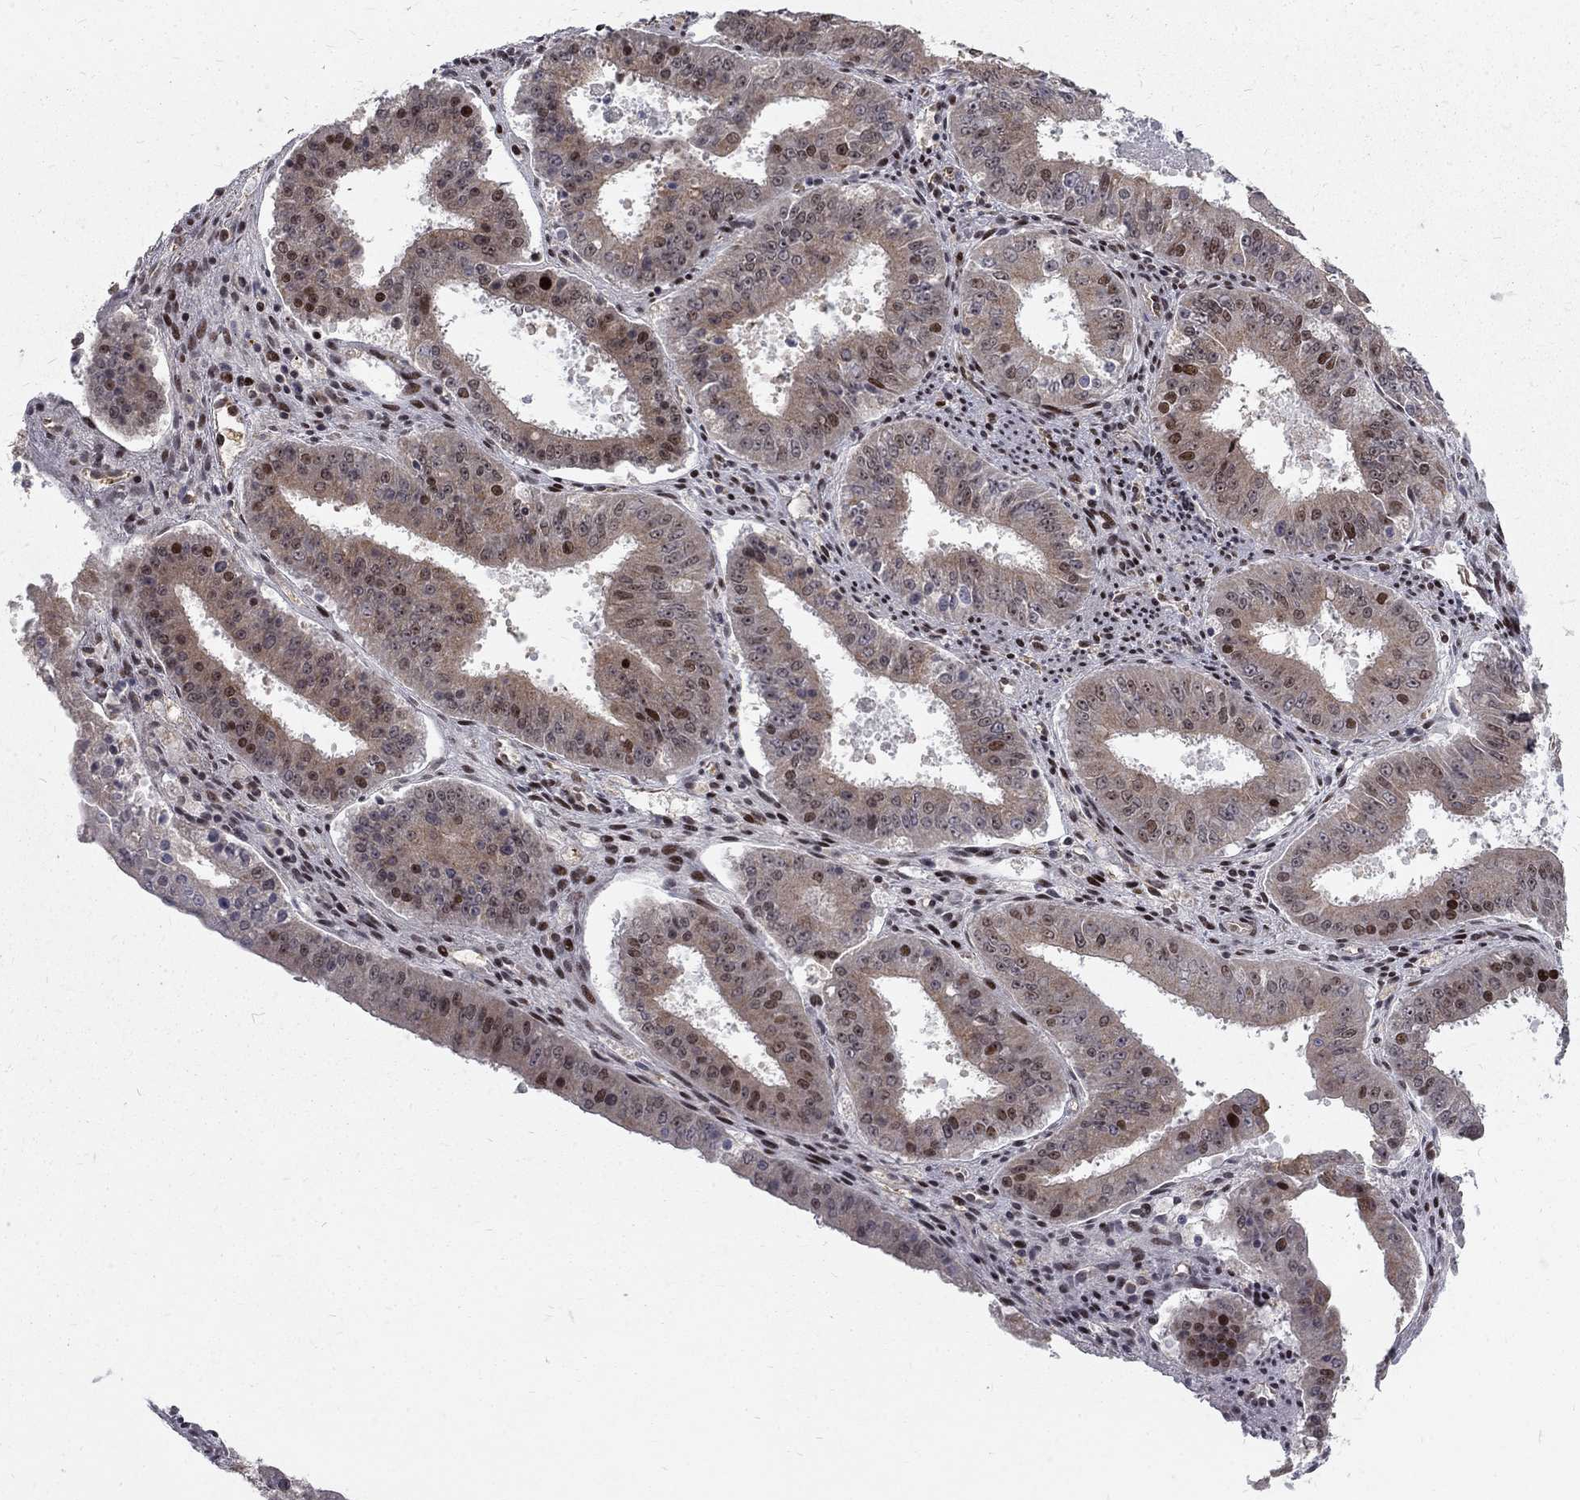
{"staining": {"intensity": "strong", "quantity": "25%-75%", "location": "nuclear"}, "tissue": "ovarian cancer", "cell_type": "Tumor cells", "image_type": "cancer", "snomed": [{"axis": "morphology", "description": "Carcinoma, endometroid"}, {"axis": "topography", "description": "Ovary"}], "caption": "Protein staining of ovarian cancer tissue reveals strong nuclear expression in about 25%-75% of tumor cells. (DAB (3,3'-diaminobenzidine) IHC with brightfield microscopy, high magnification).", "gene": "TCEAL1", "patient": {"sex": "female", "age": 42}}